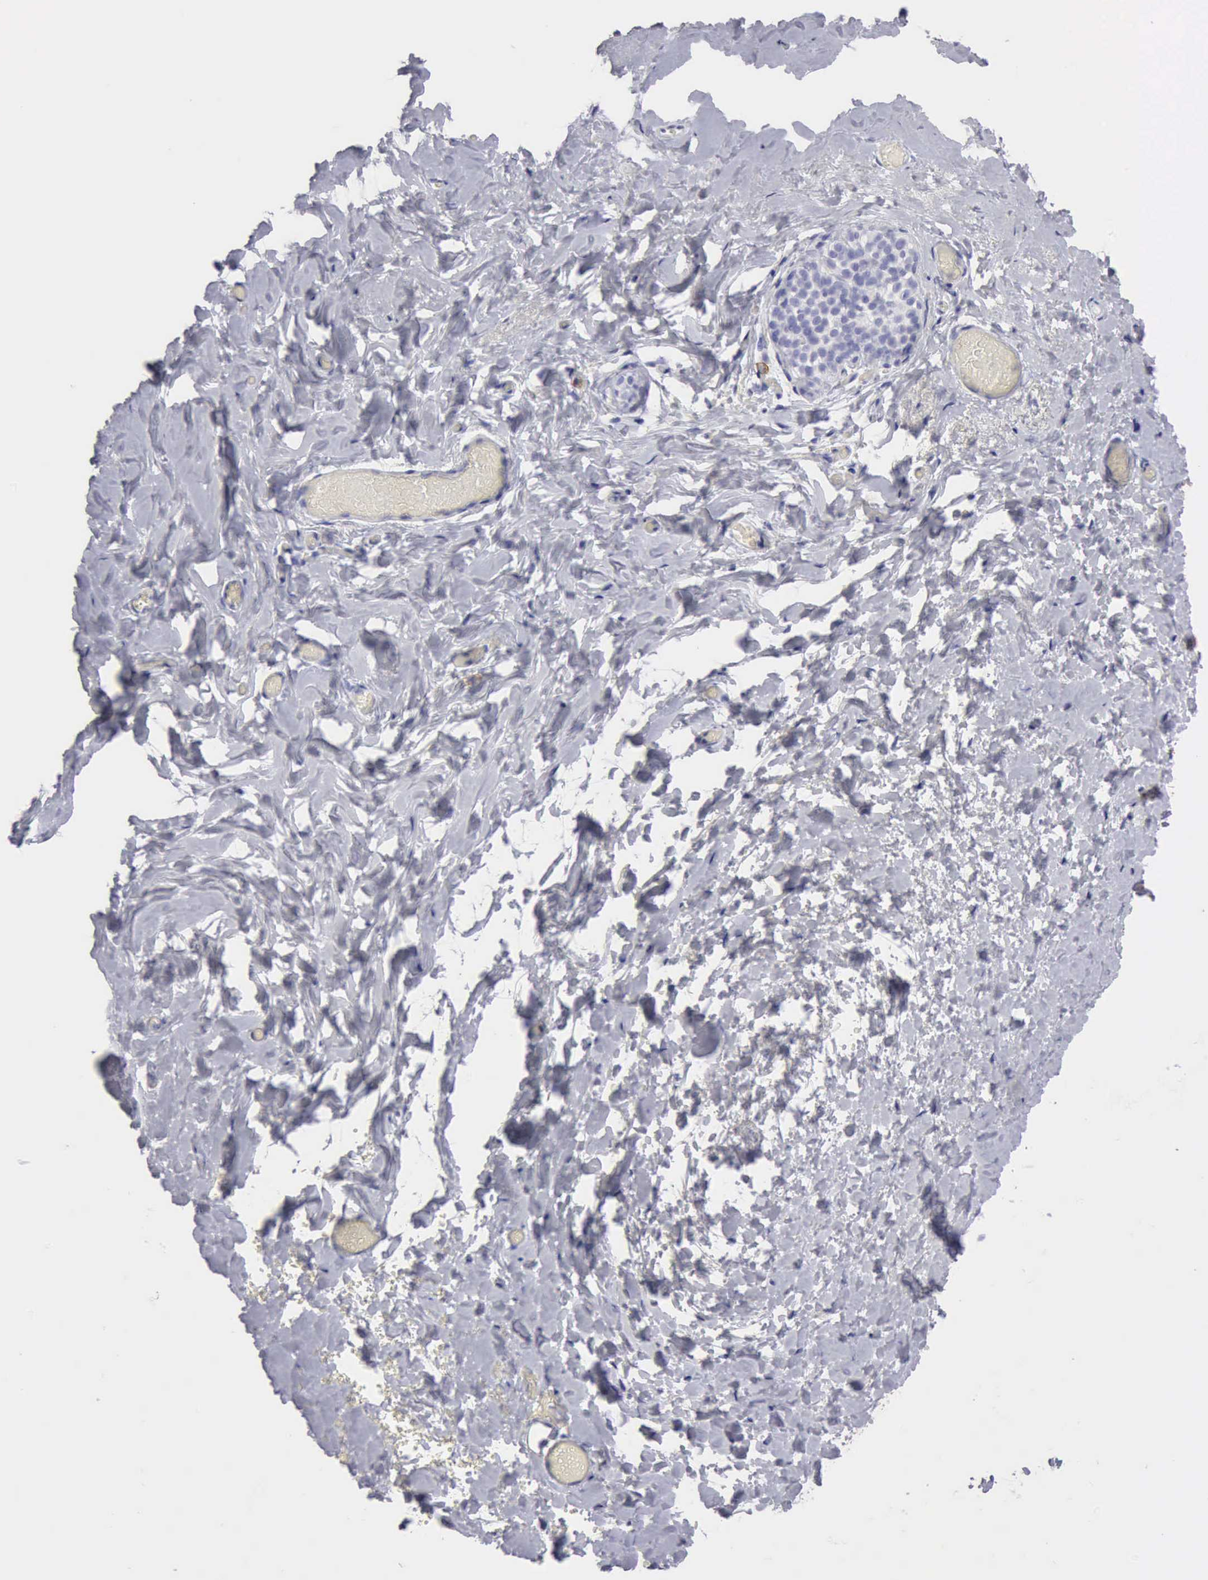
{"staining": {"intensity": "negative", "quantity": "none", "location": "none"}, "tissue": "breast", "cell_type": "Adipocytes", "image_type": "normal", "snomed": [{"axis": "morphology", "description": "Normal tissue, NOS"}, {"axis": "topography", "description": "Breast"}], "caption": "Micrograph shows no protein expression in adipocytes of benign breast.", "gene": "NCAM1", "patient": {"sex": "female", "age": 75}}